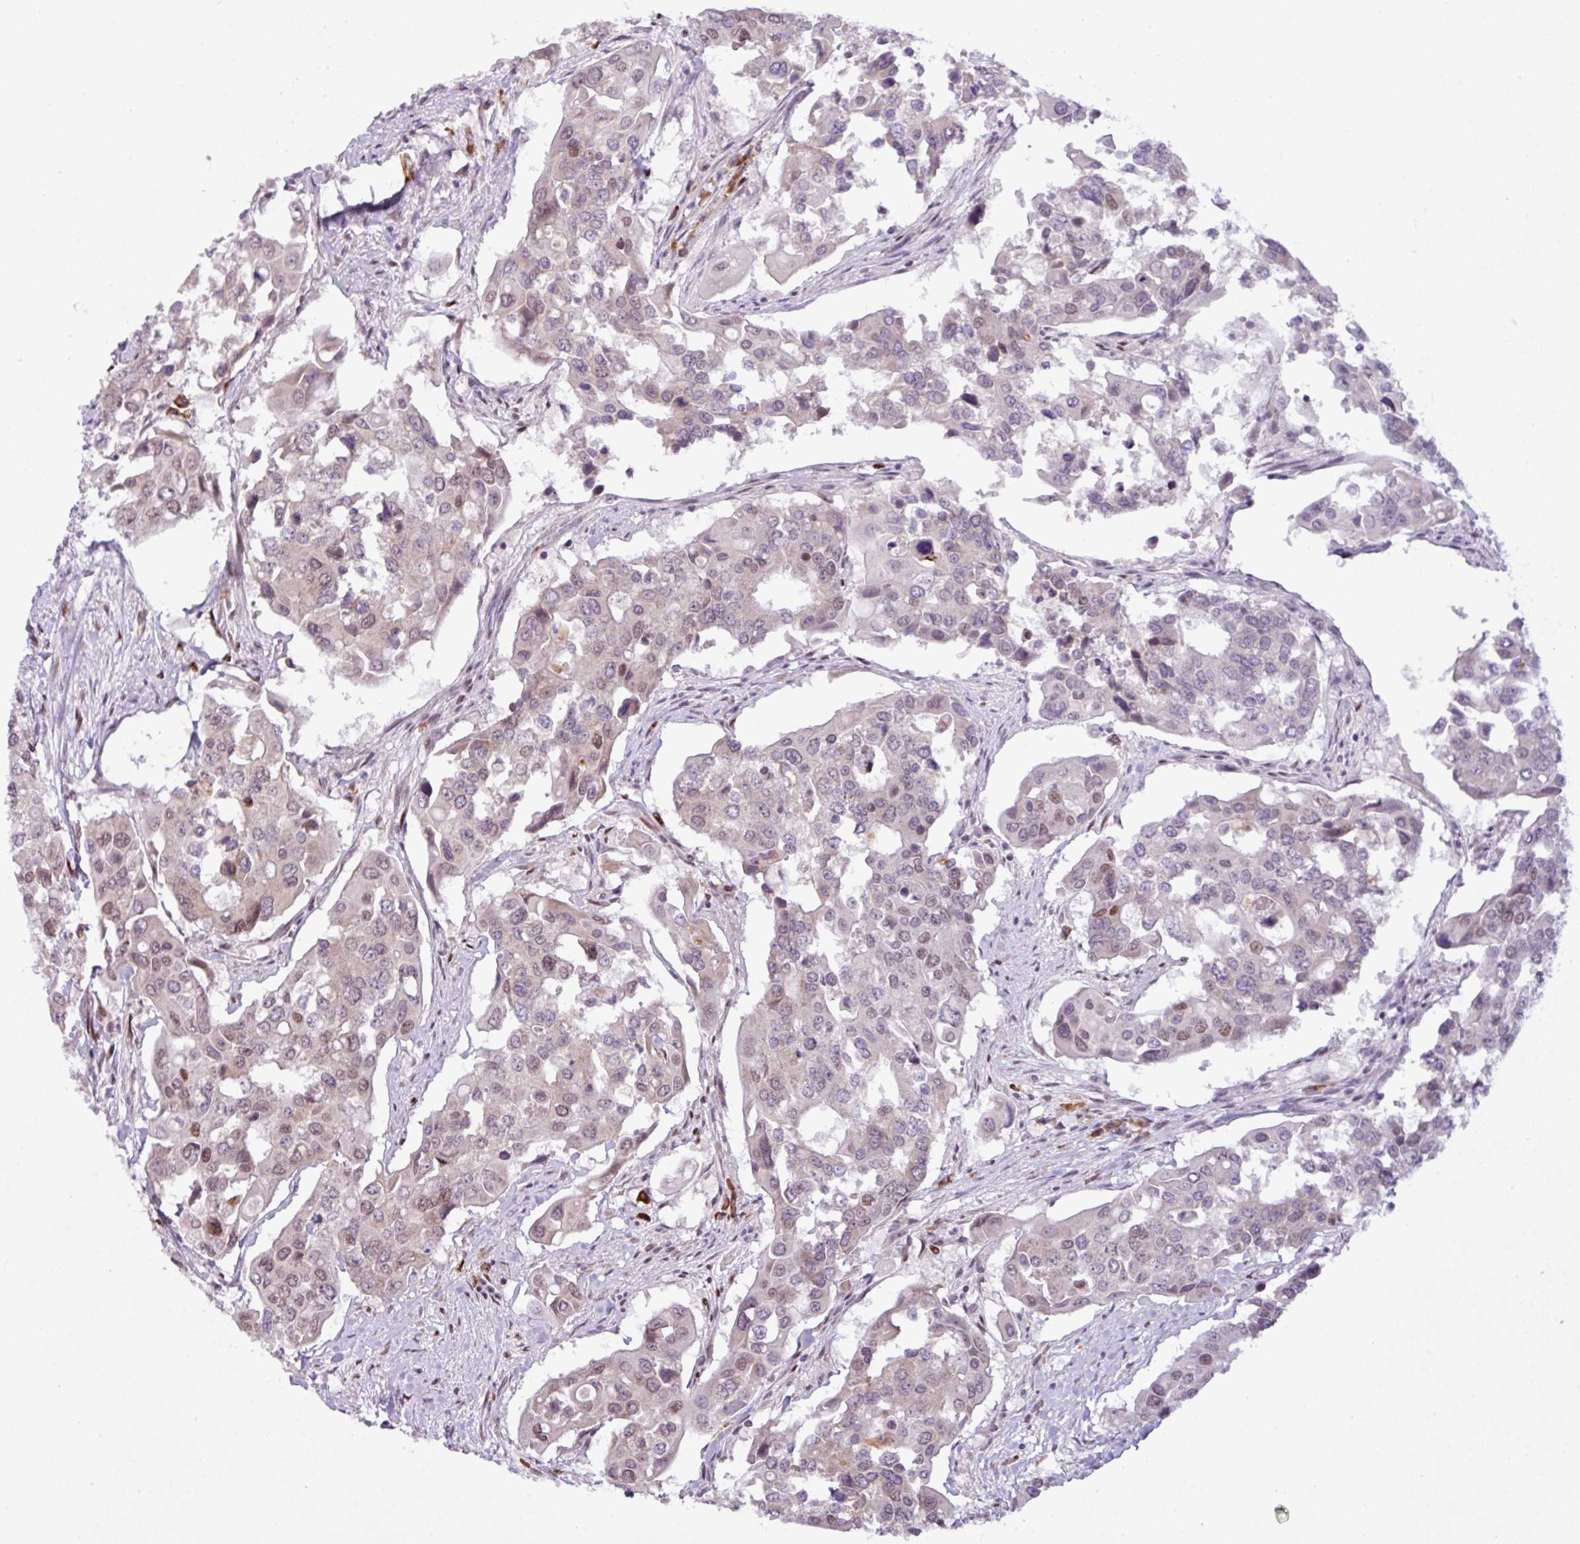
{"staining": {"intensity": "weak", "quantity": "25%-75%", "location": "nuclear"}, "tissue": "colorectal cancer", "cell_type": "Tumor cells", "image_type": "cancer", "snomed": [{"axis": "morphology", "description": "Adenocarcinoma, NOS"}, {"axis": "topography", "description": "Colon"}], "caption": "IHC staining of colorectal cancer, which displays low levels of weak nuclear positivity in approximately 25%-75% of tumor cells indicating weak nuclear protein expression. The staining was performed using DAB (3,3'-diaminobenzidine) (brown) for protein detection and nuclei were counterstained in hematoxylin (blue).", "gene": "PRDM5", "patient": {"sex": "male", "age": 77}}